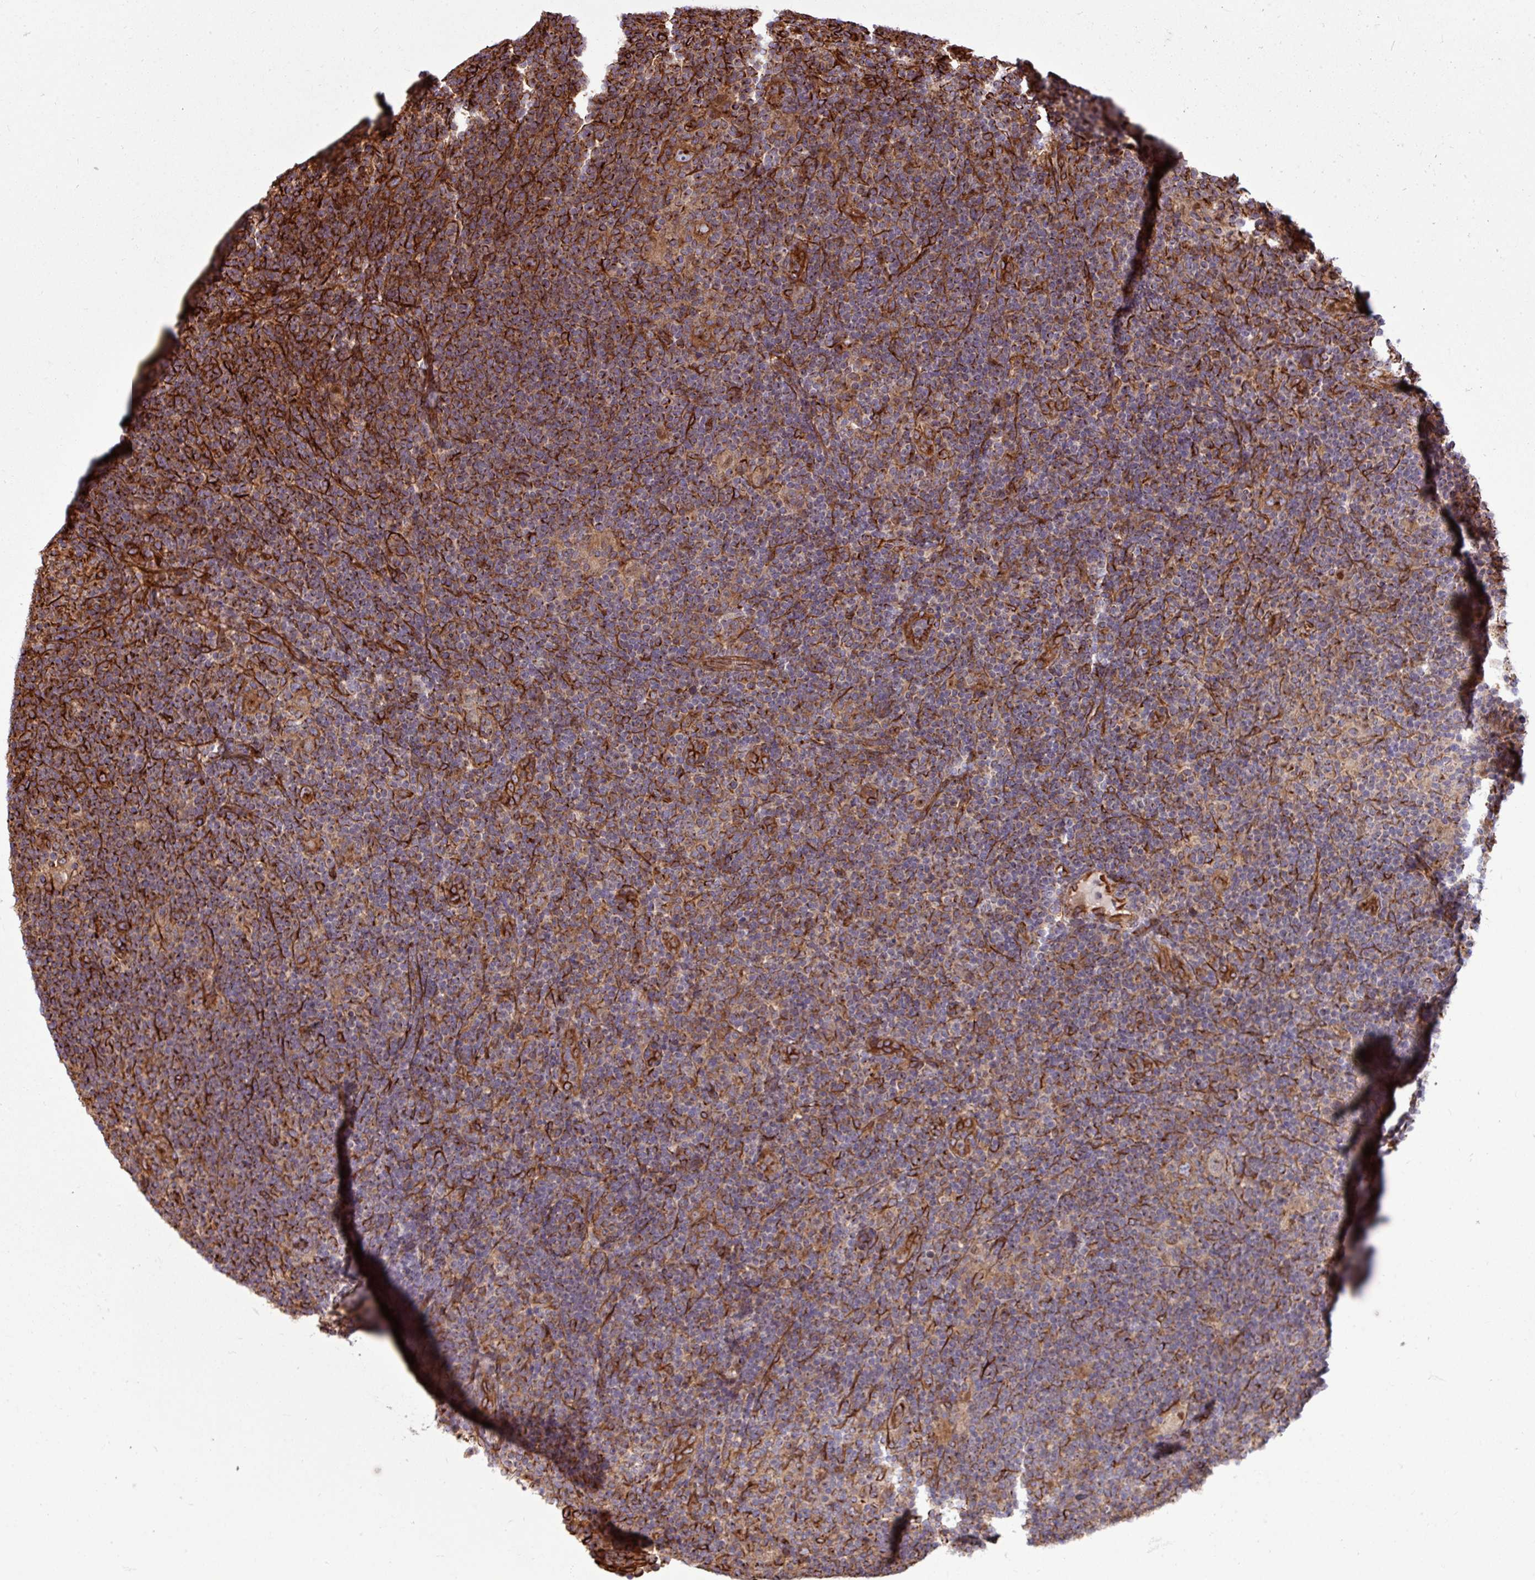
{"staining": {"intensity": "strong", "quantity": ">75%", "location": "cytoplasmic/membranous"}, "tissue": "lymphoma", "cell_type": "Tumor cells", "image_type": "cancer", "snomed": [{"axis": "morphology", "description": "Hodgkin's disease, NOS"}, {"axis": "topography", "description": "Lymph node"}], "caption": "Immunohistochemical staining of lymphoma reveals strong cytoplasmic/membranous protein expression in approximately >75% of tumor cells. Immunohistochemistry stains the protein of interest in brown and the nuclei are stained blue.", "gene": "ZNF300", "patient": {"sex": "female", "age": 57}}